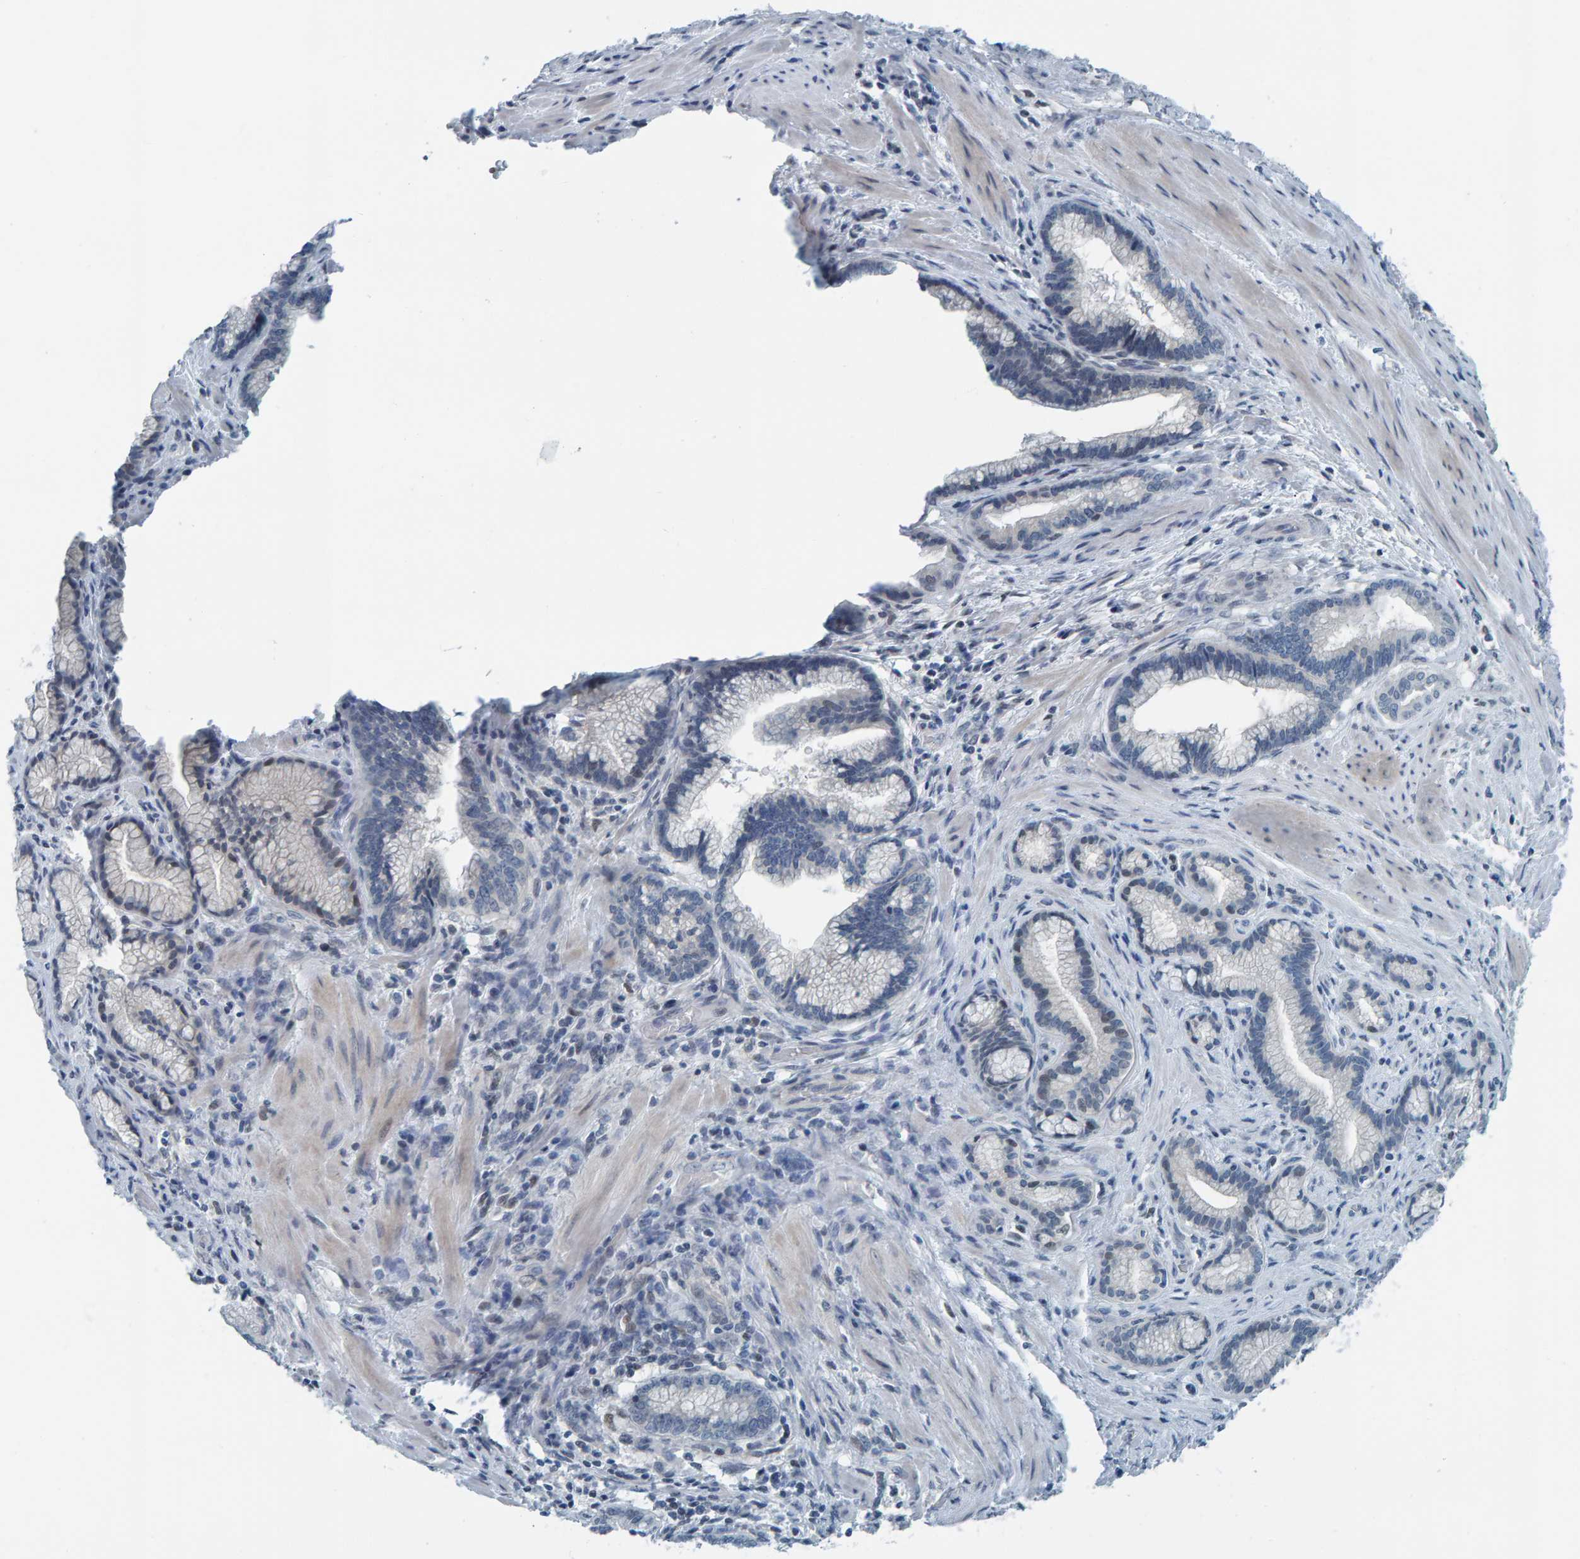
{"staining": {"intensity": "negative", "quantity": "none", "location": "none"}, "tissue": "pancreatic cancer", "cell_type": "Tumor cells", "image_type": "cancer", "snomed": [{"axis": "morphology", "description": "Adenocarcinoma, NOS"}, {"axis": "topography", "description": "Pancreas"}], "caption": "DAB immunohistochemical staining of pancreatic cancer reveals no significant expression in tumor cells.", "gene": "CNP", "patient": {"sex": "female", "age": 64}}